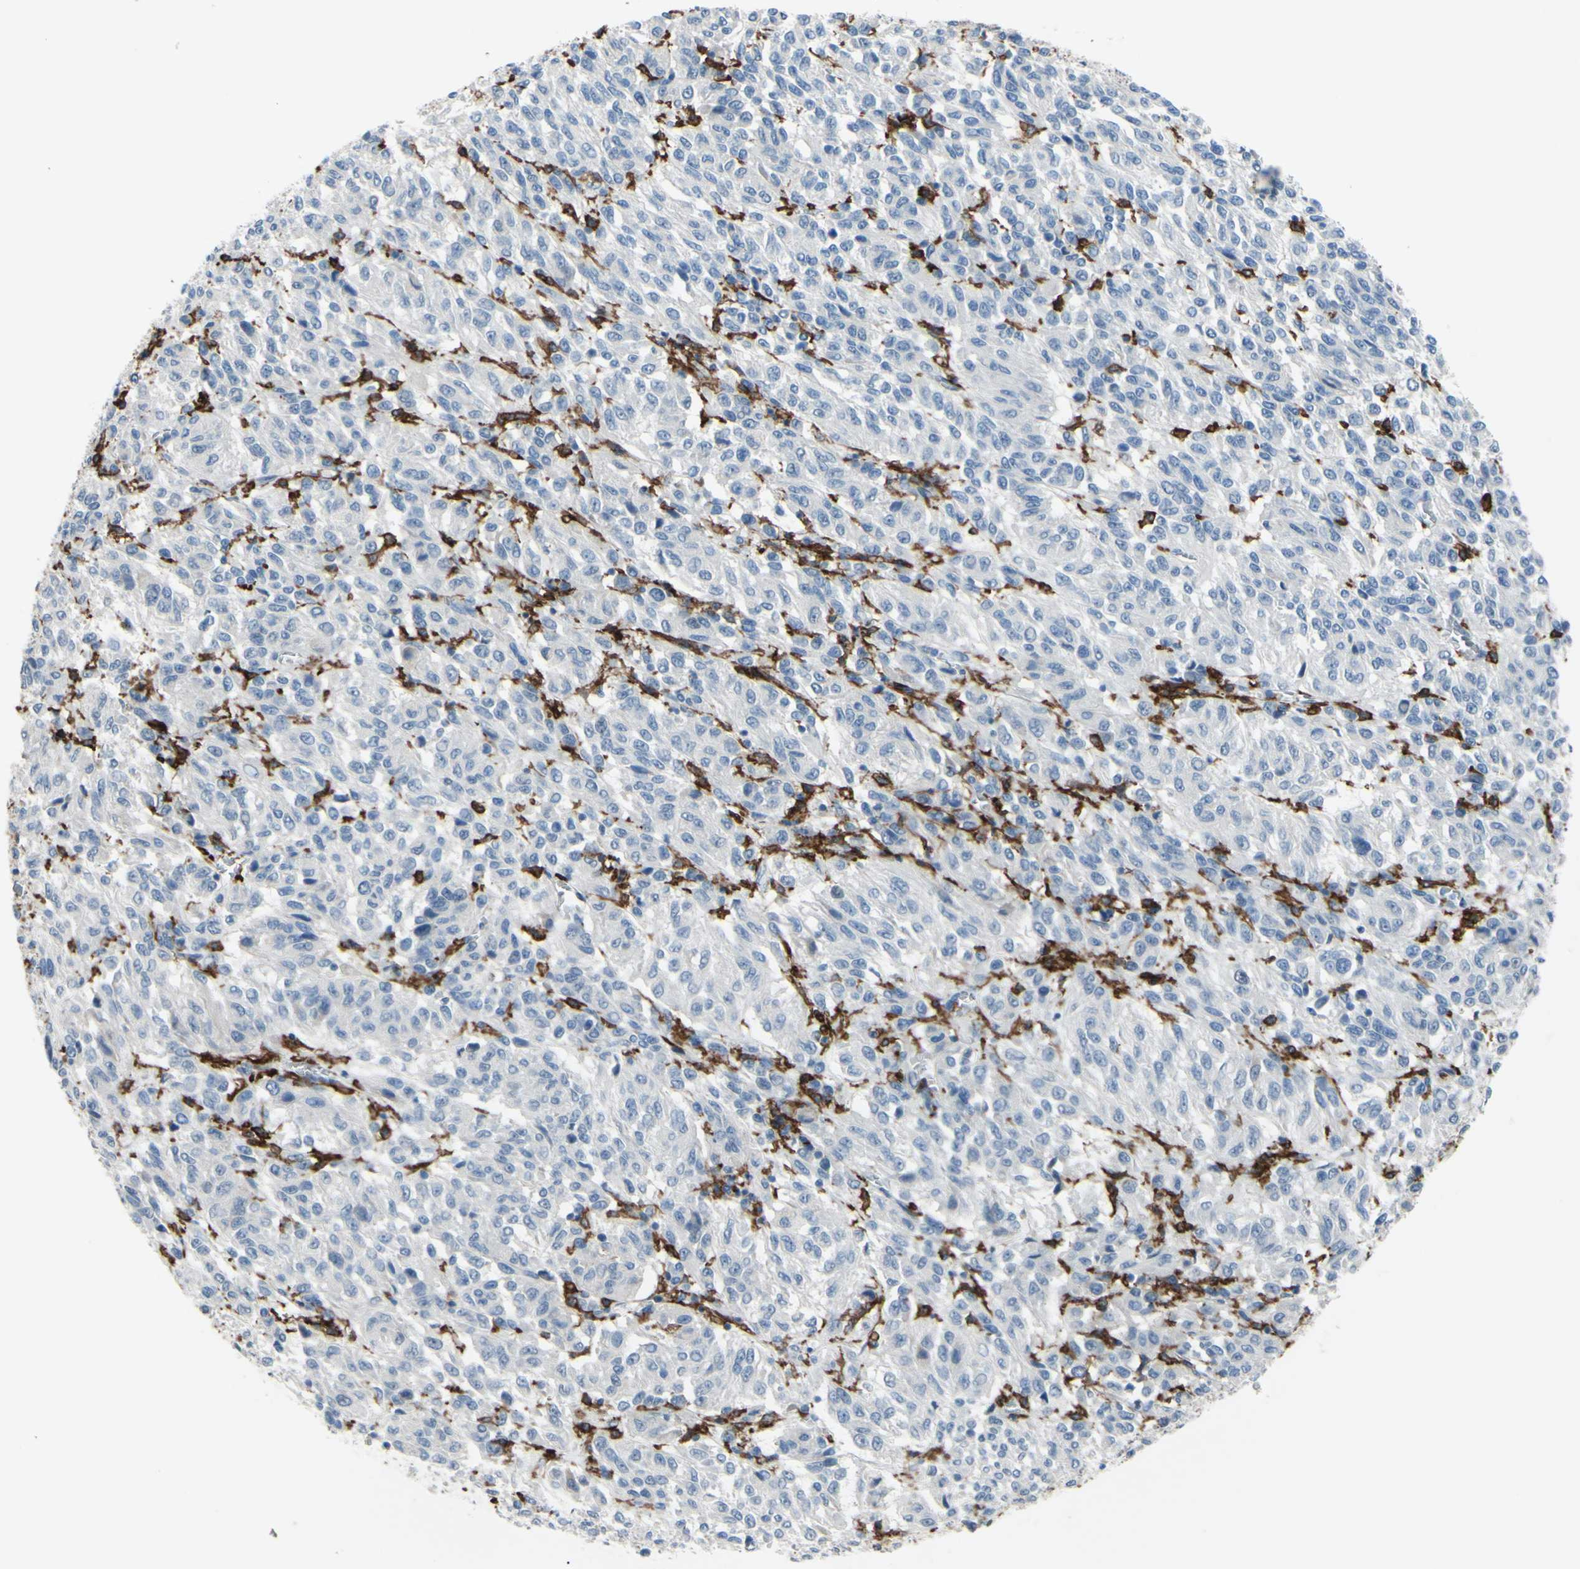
{"staining": {"intensity": "negative", "quantity": "none", "location": "none"}, "tissue": "melanoma", "cell_type": "Tumor cells", "image_type": "cancer", "snomed": [{"axis": "morphology", "description": "Malignant melanoma, Metastatic site"}, {"axis": "topography", "description": "Lung"}], "caption": "Immunohistochemistry (IHC) micrograph of malignant melanoma (metastatic site) stained for a protein (brown), which displays no positivity in tumor cells.", "gene": "FCGR2A", "patient": {"sex": "male", "age": 64}}